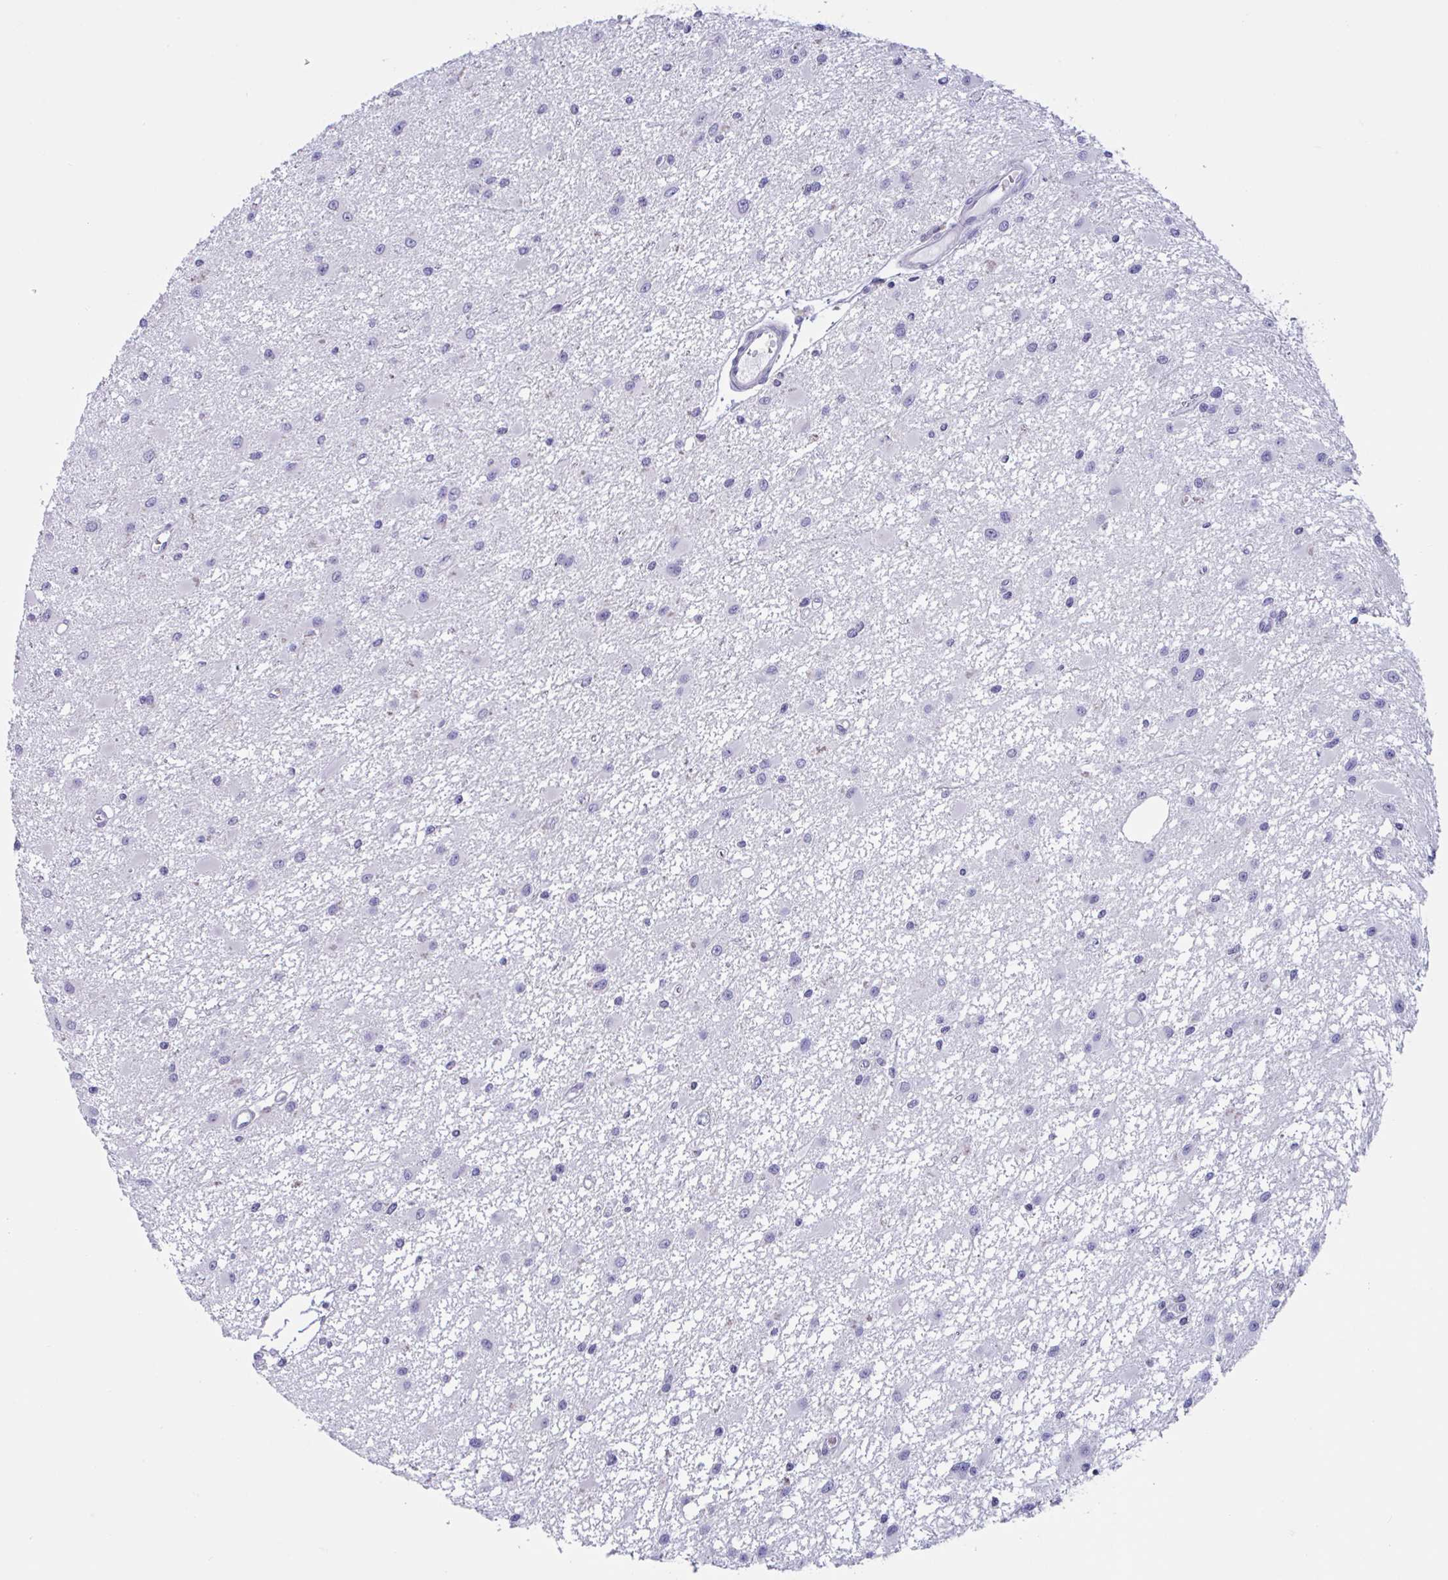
{"staining": {"intensity": "negative", "quantity": "none", "location": "none"}, "tissue": "glioma", "cell_type": "Tumor cells", "image_type": "cancer", "snomed": [{"axis": "morphology", "description": "Glioma, malignant, High grade"}, {"axis": "topography", "description": "Brain"}], "caption": "An immunohistochemistry (IHC) photomicrograph of high-grade glioma (malignant) is shown. There is no staining in tumor cells of high-grade glioma (malignant).", "gene": "SNX11", "patient": {"sex": "male", "age": 54}}